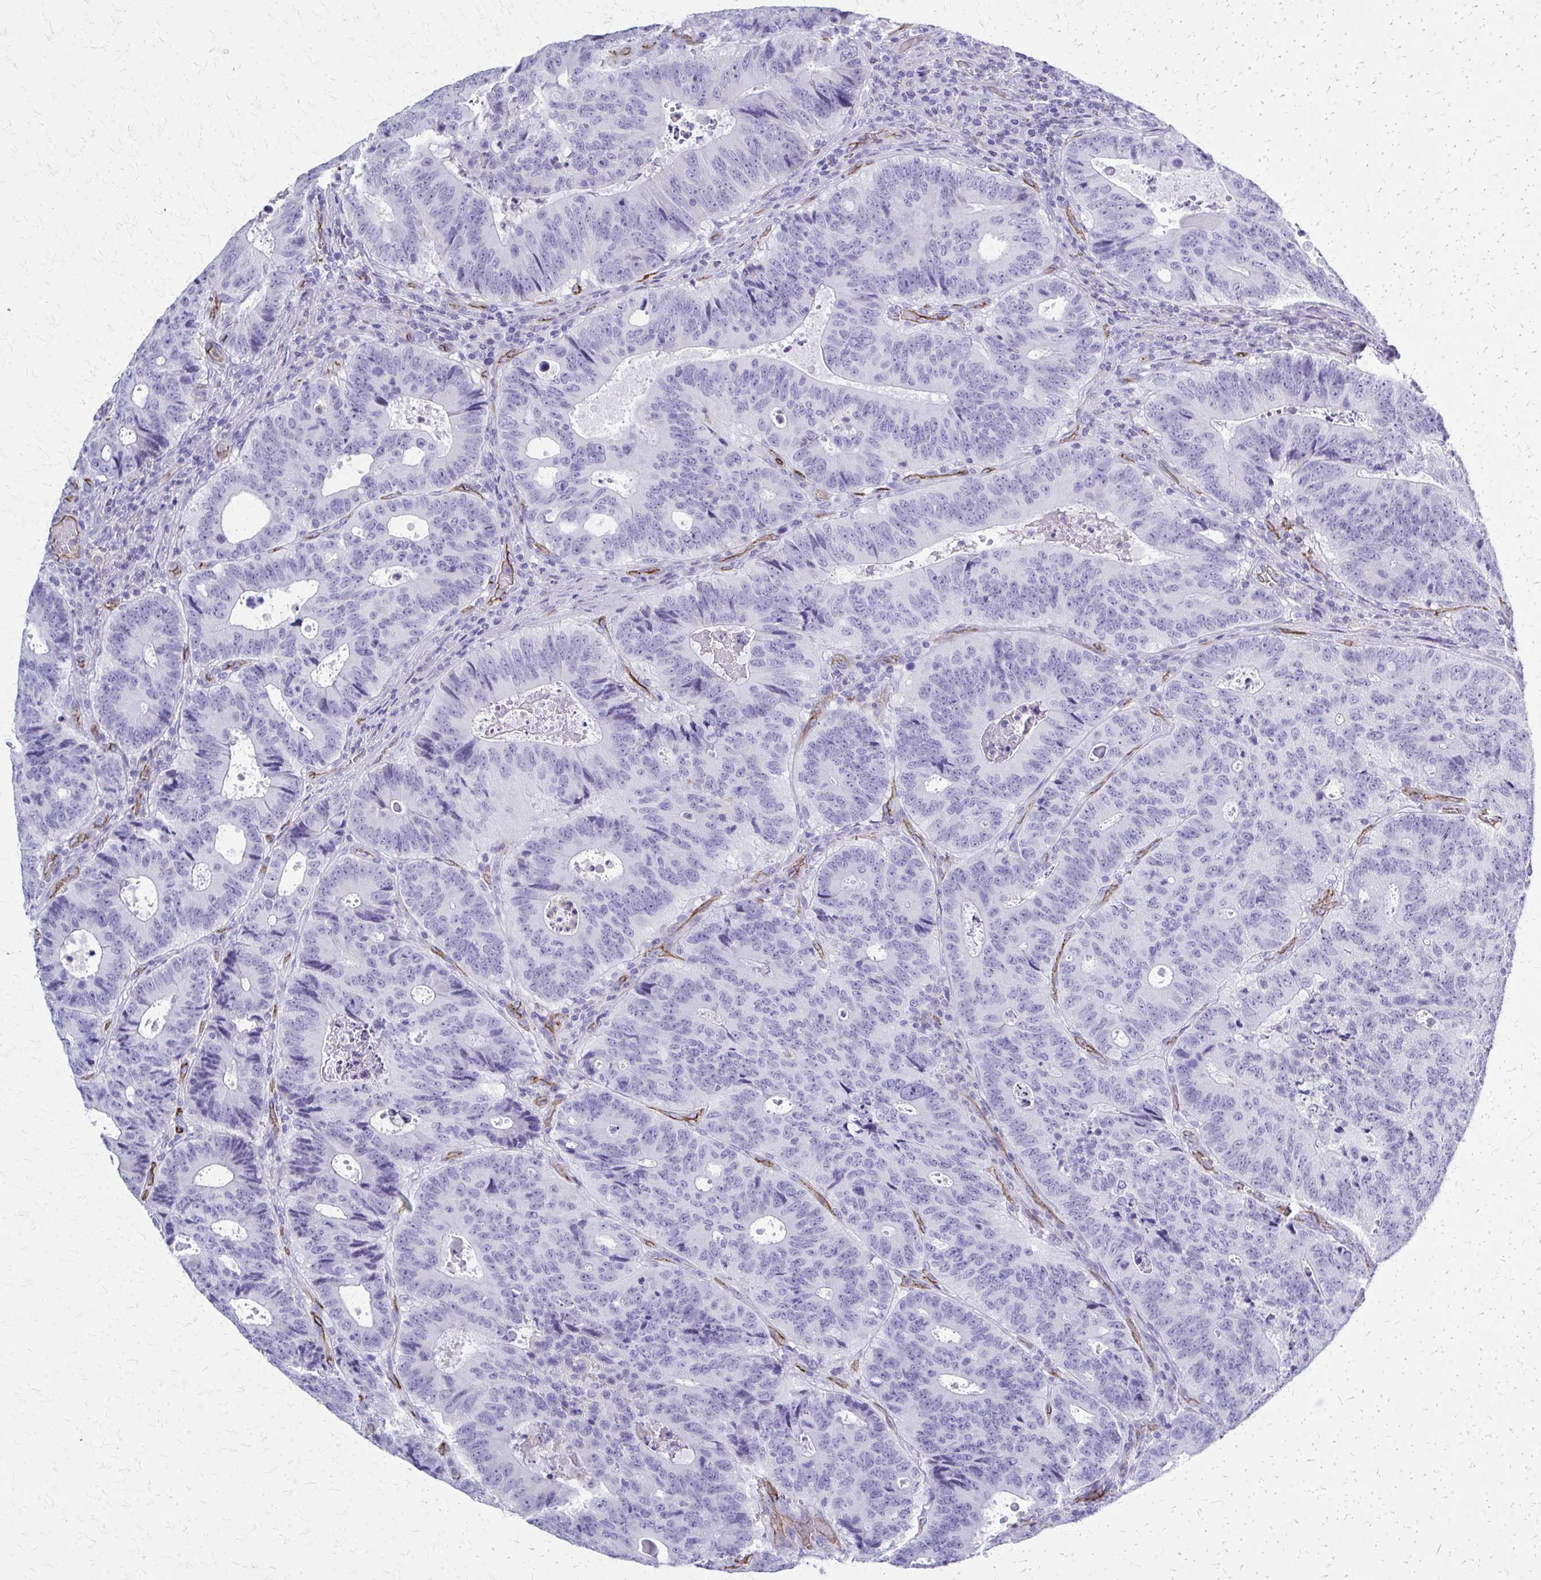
{"staining": {"intensity": "negative", "quantity": "none", "location": "none"}, "tissue": "colorectal cancer", "cell_type": "Tumor cells", "image_type": "cancer", "snomed": [{"axis": "morphology", "description": "Adenocarcinoma, NOS"}, {"axis": "topography", "description": "Colon"}], "caption": "Tumor cells show no significant protein expression in adenocarcinoma (colorectal). Nuclei are stained in blue.", "gene": "TPSG1", "patient": {"sex": "male", "age": 62}}